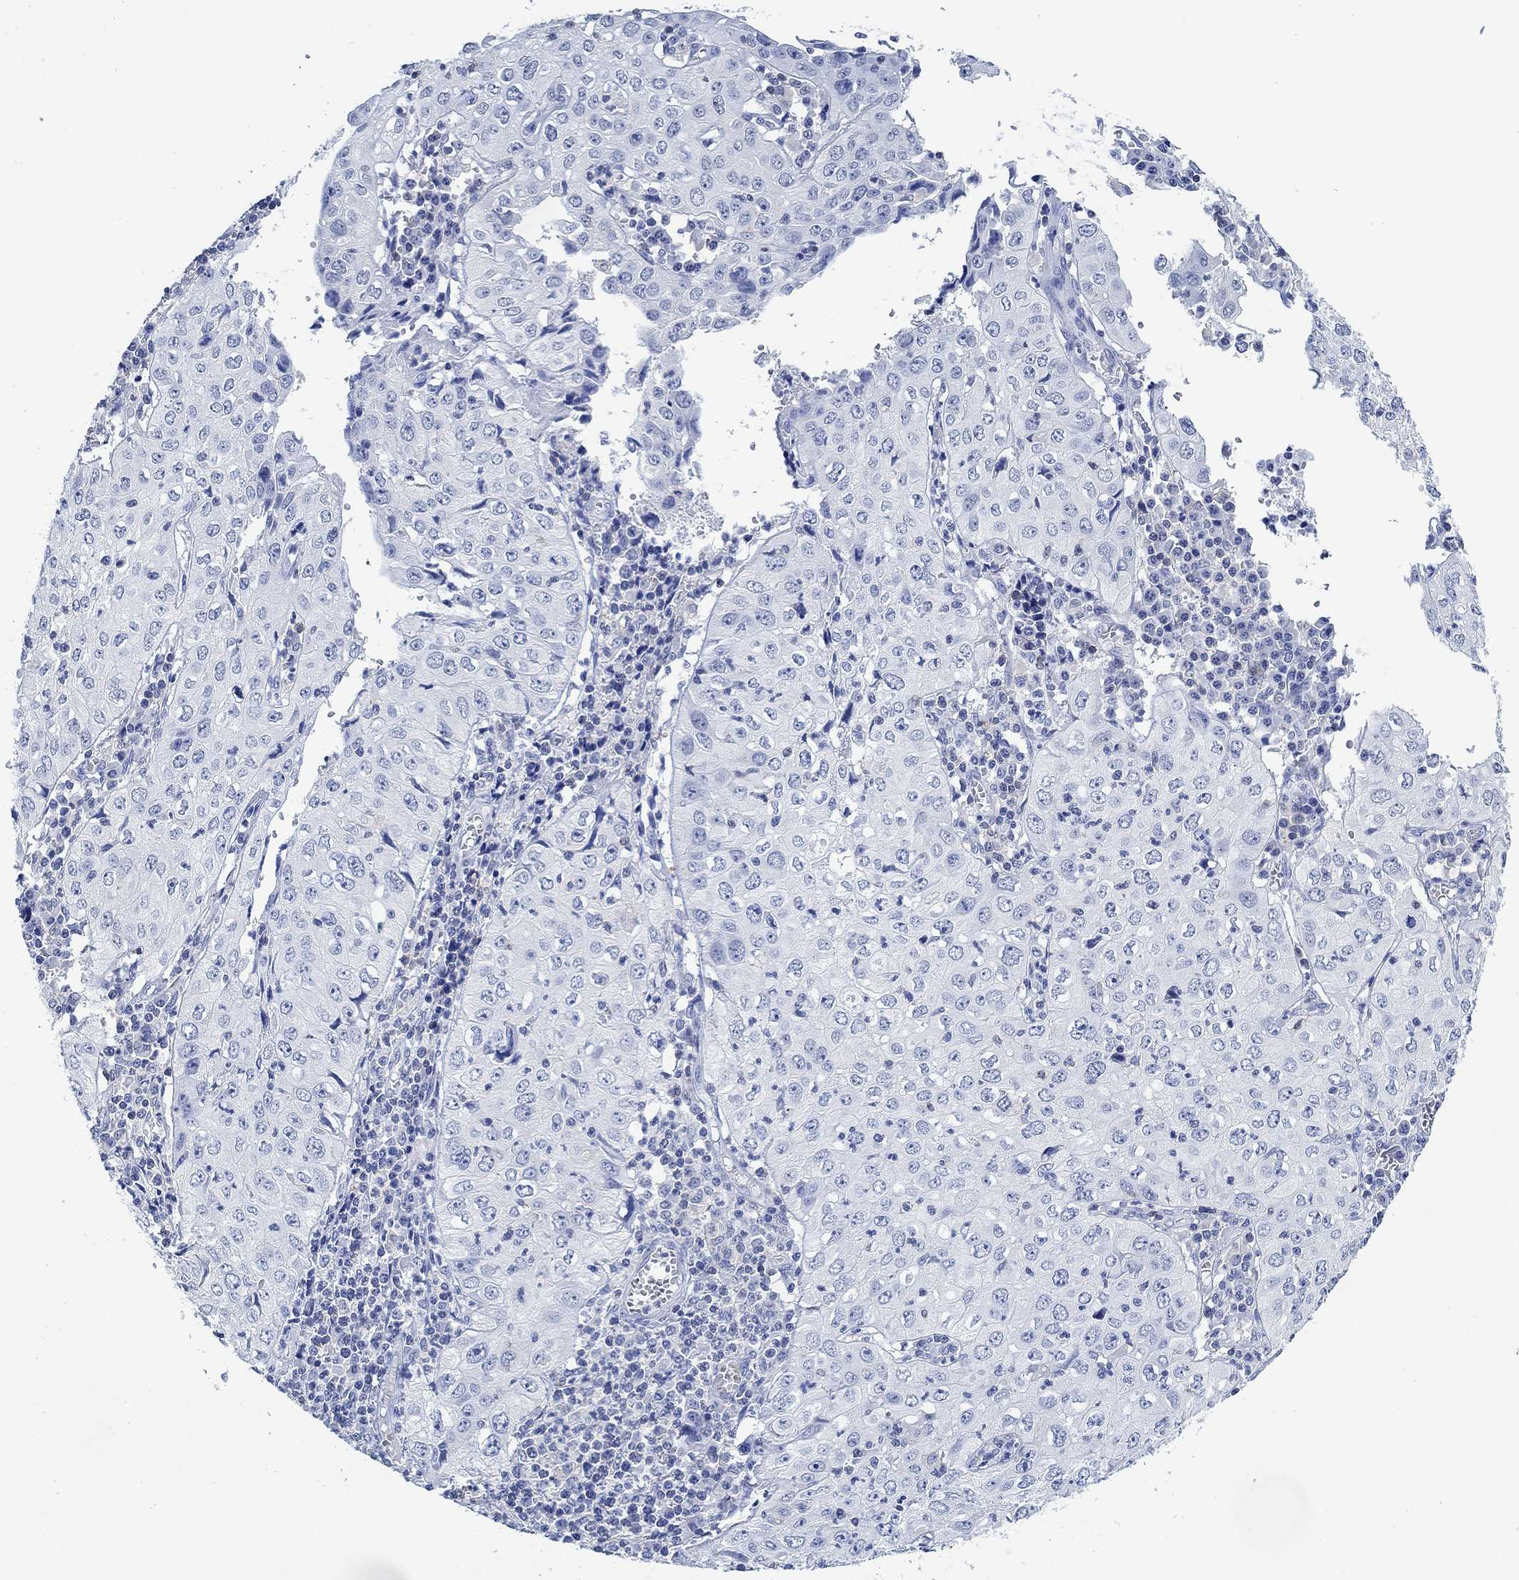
{"staining": {"intensity": "negative", "quantity": "none", "location": "none"}, "tissue": "cervical cancer", "cell_type": "Tumor cells", "image_type": "cancer", "snomed": [{"axis": "morphology", "description": "Squamous cell carcinoma, NOS"}, {"axis": "topography", "description": "Cervix"}], "caption": "Cervical cancer was stained to show a protein in brown. There is no significant positivity in tumor cells.", "gene": "PPP1R17", "patient": {"sex": "female", "age": 24}}